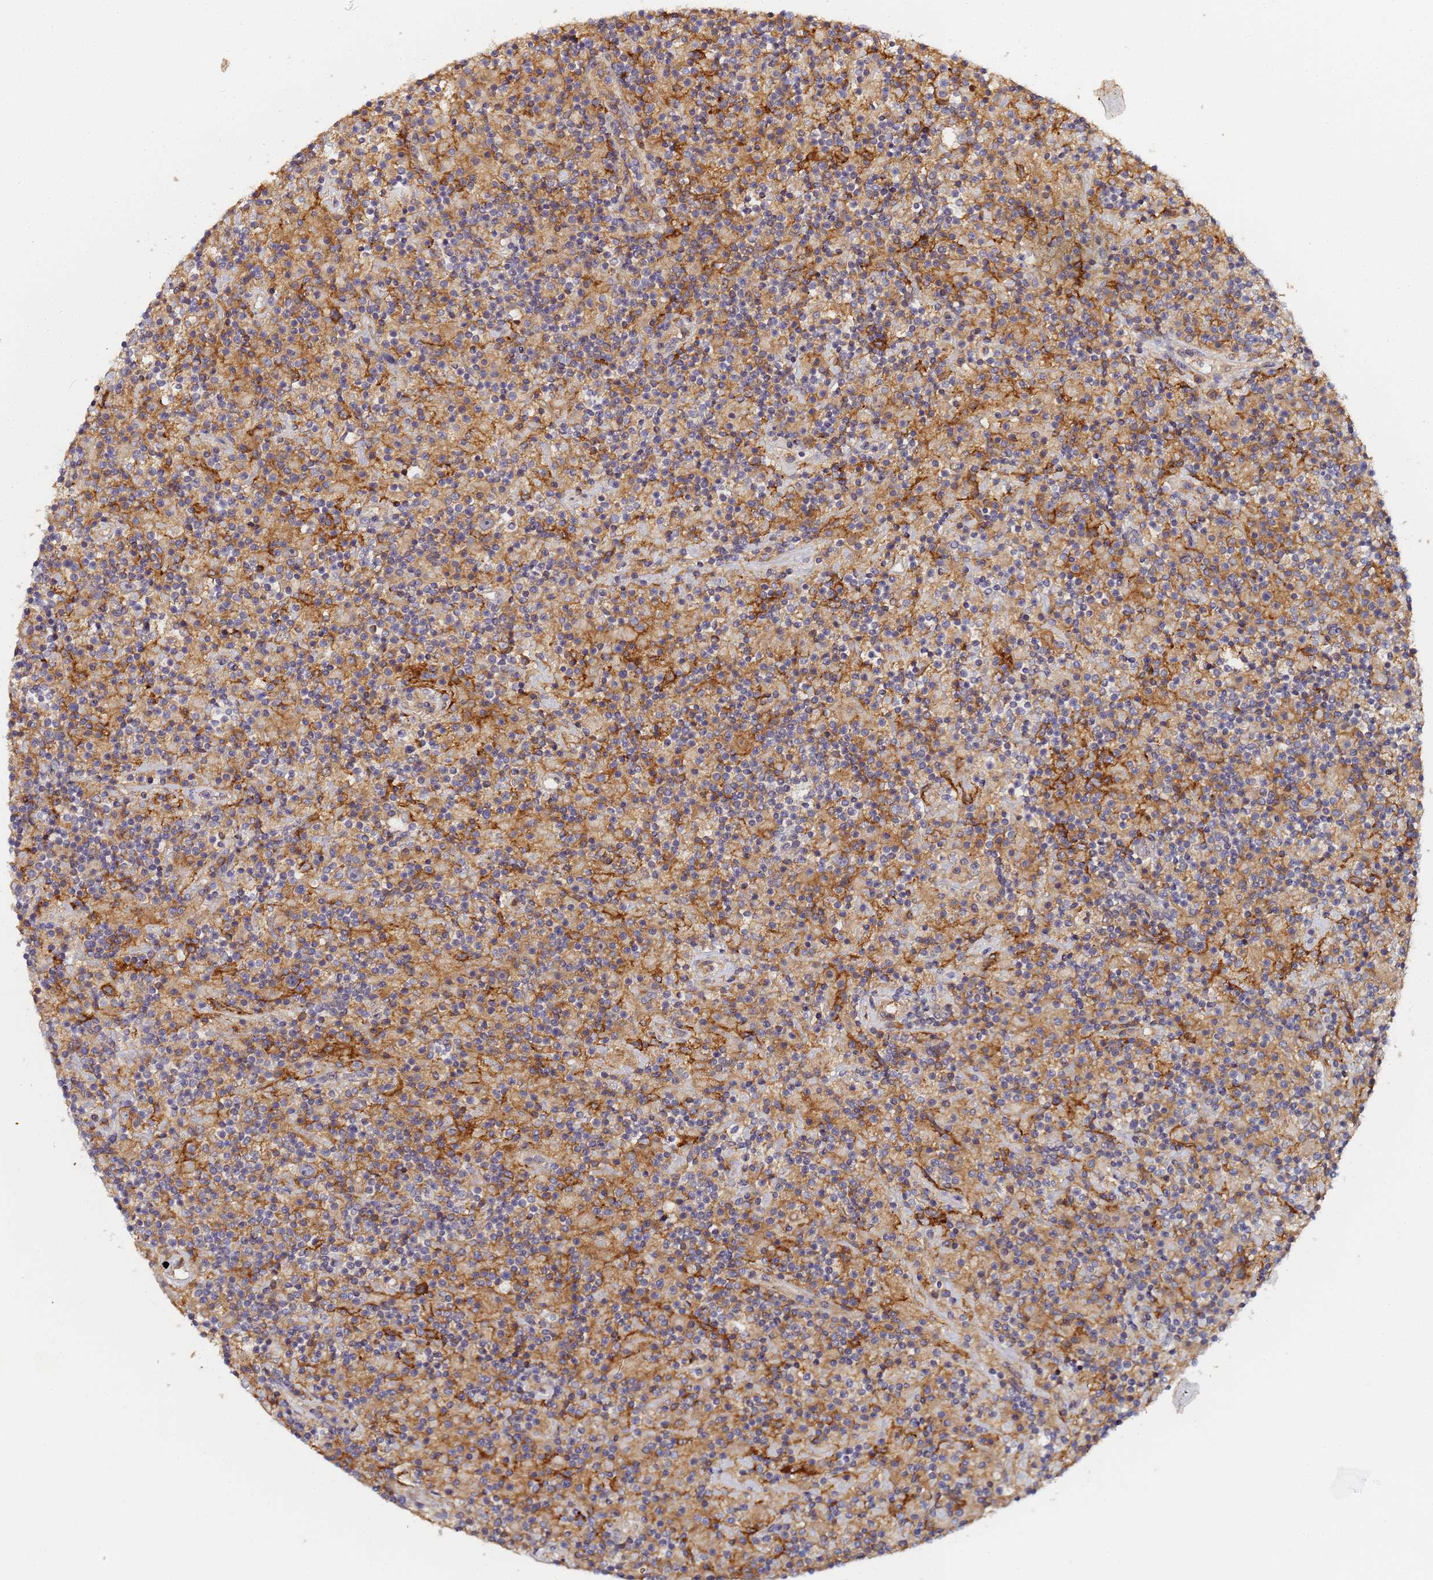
{"staining": {"intensity": "negative", "quantity": "none", "location": "none"}, "tissue": "lymphoma", "cell_type": "Tumor cells", "image_type": "cancer", "snomed": [{"axis": "morphology", "description": "Hodgkin's disease, NOS"}, {"axis": "topography", "description": "Lymph node"}], "caption": "The immunohistochemistry photomicrograph has no significant staining in tumor cells of Hodgkin's disease tissue. Brightfield microscopy of immunohistochemistry (IHC) stained with DAB (brown) and hematoxylin (blue), captured at high magnification.", "gene": "LRRC69", "patient": {"sex": "male", "age": 70}}